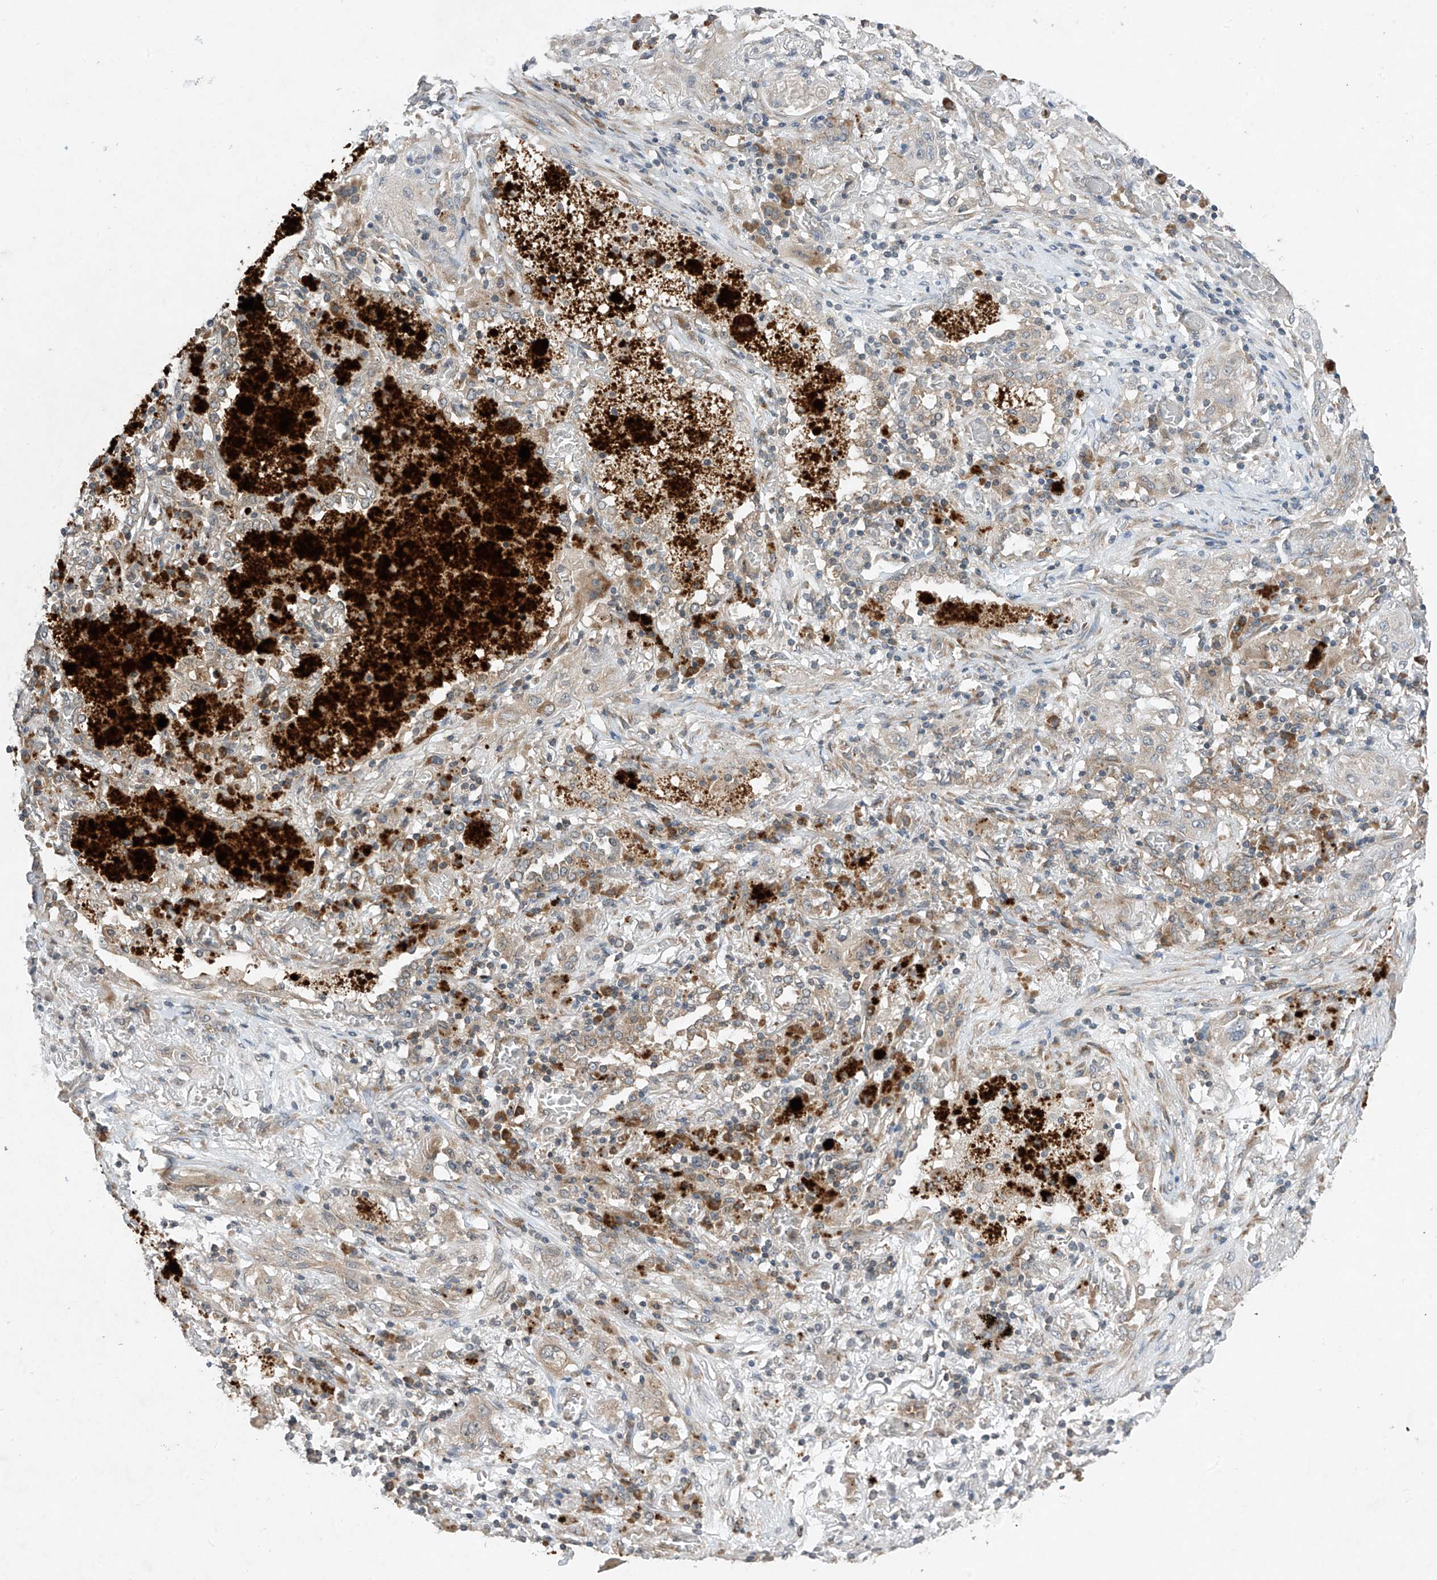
{"staining": {"intensity": "weak", "quantity": "<25%", "location": "cytoplasmic/membranous"}, "tissue": "lung cancer", "cell_type": "Tumor cells", "image_type": "cancer", "snomed": [{"axis": "morphology", "description": "Squamous cell carcinoma, NOS"}, {"axis": "topography", "description": "Lung"}], "caption": "DAB (3,3'-diaminobenzidine) immunohistochemical staining of human squamous cell carcinoma (lung) exhibits no significant staining in tumor cells.", "gene": "RPL34", "patient": {"sex": "female", "age": 47}}